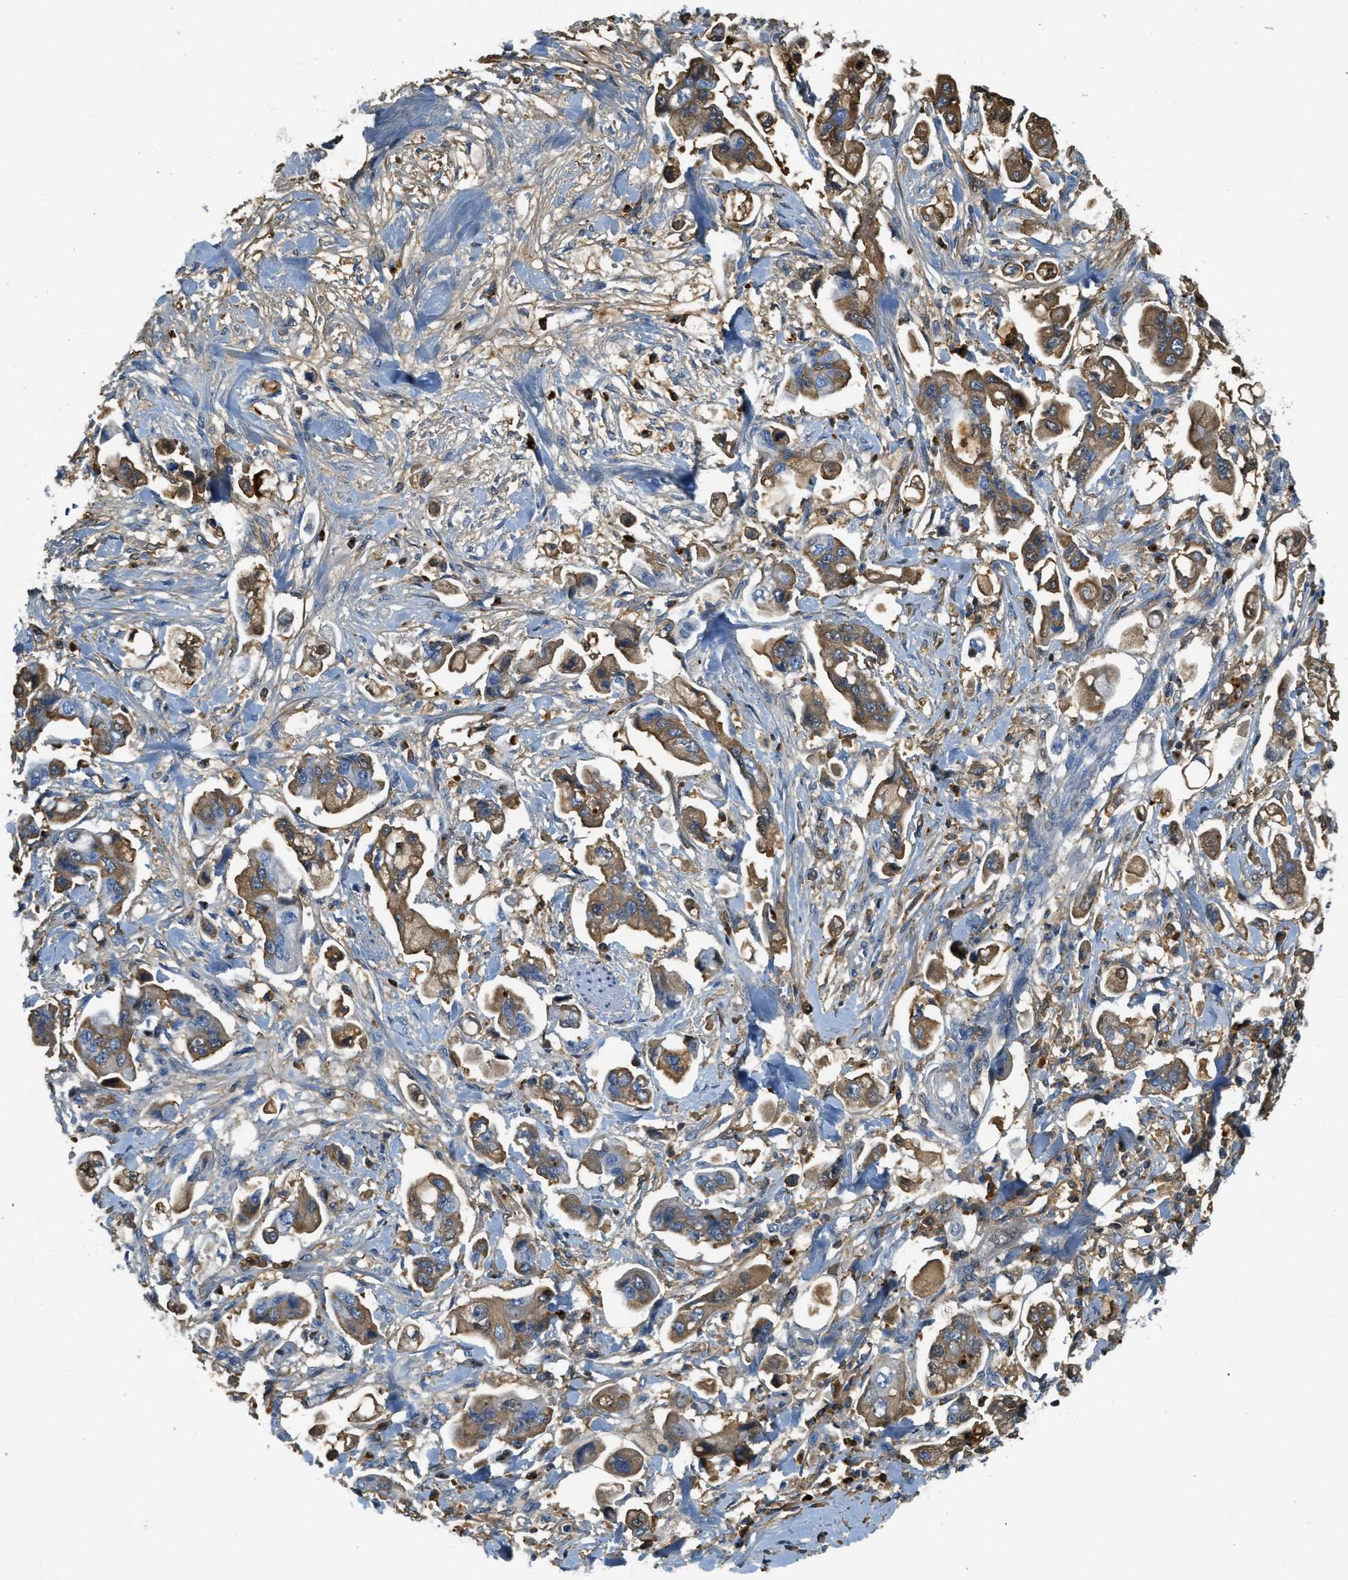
{"staining": {"intensity": "moderate", "quantity": ">75%", "location": "cytoplasmic/membranous"}, "tissue": "stomach cancer", "cell_type": "Tumor cells", "image_type": "cancer", "snomed": [{"axis": "morphology", "description": "Adenocarcinoma, NOS"}, {"axis": "topography", "description": "Stomach"}], "caption": "Stomach cancer stained for a protein shows moderate cytoplasmic/membranous positivity in tumor cells. (Brightfield microscopy of DAB IHC at high magnification).", "gene": "PRTN3", "patient": {"sex": "male", "age": 62}}